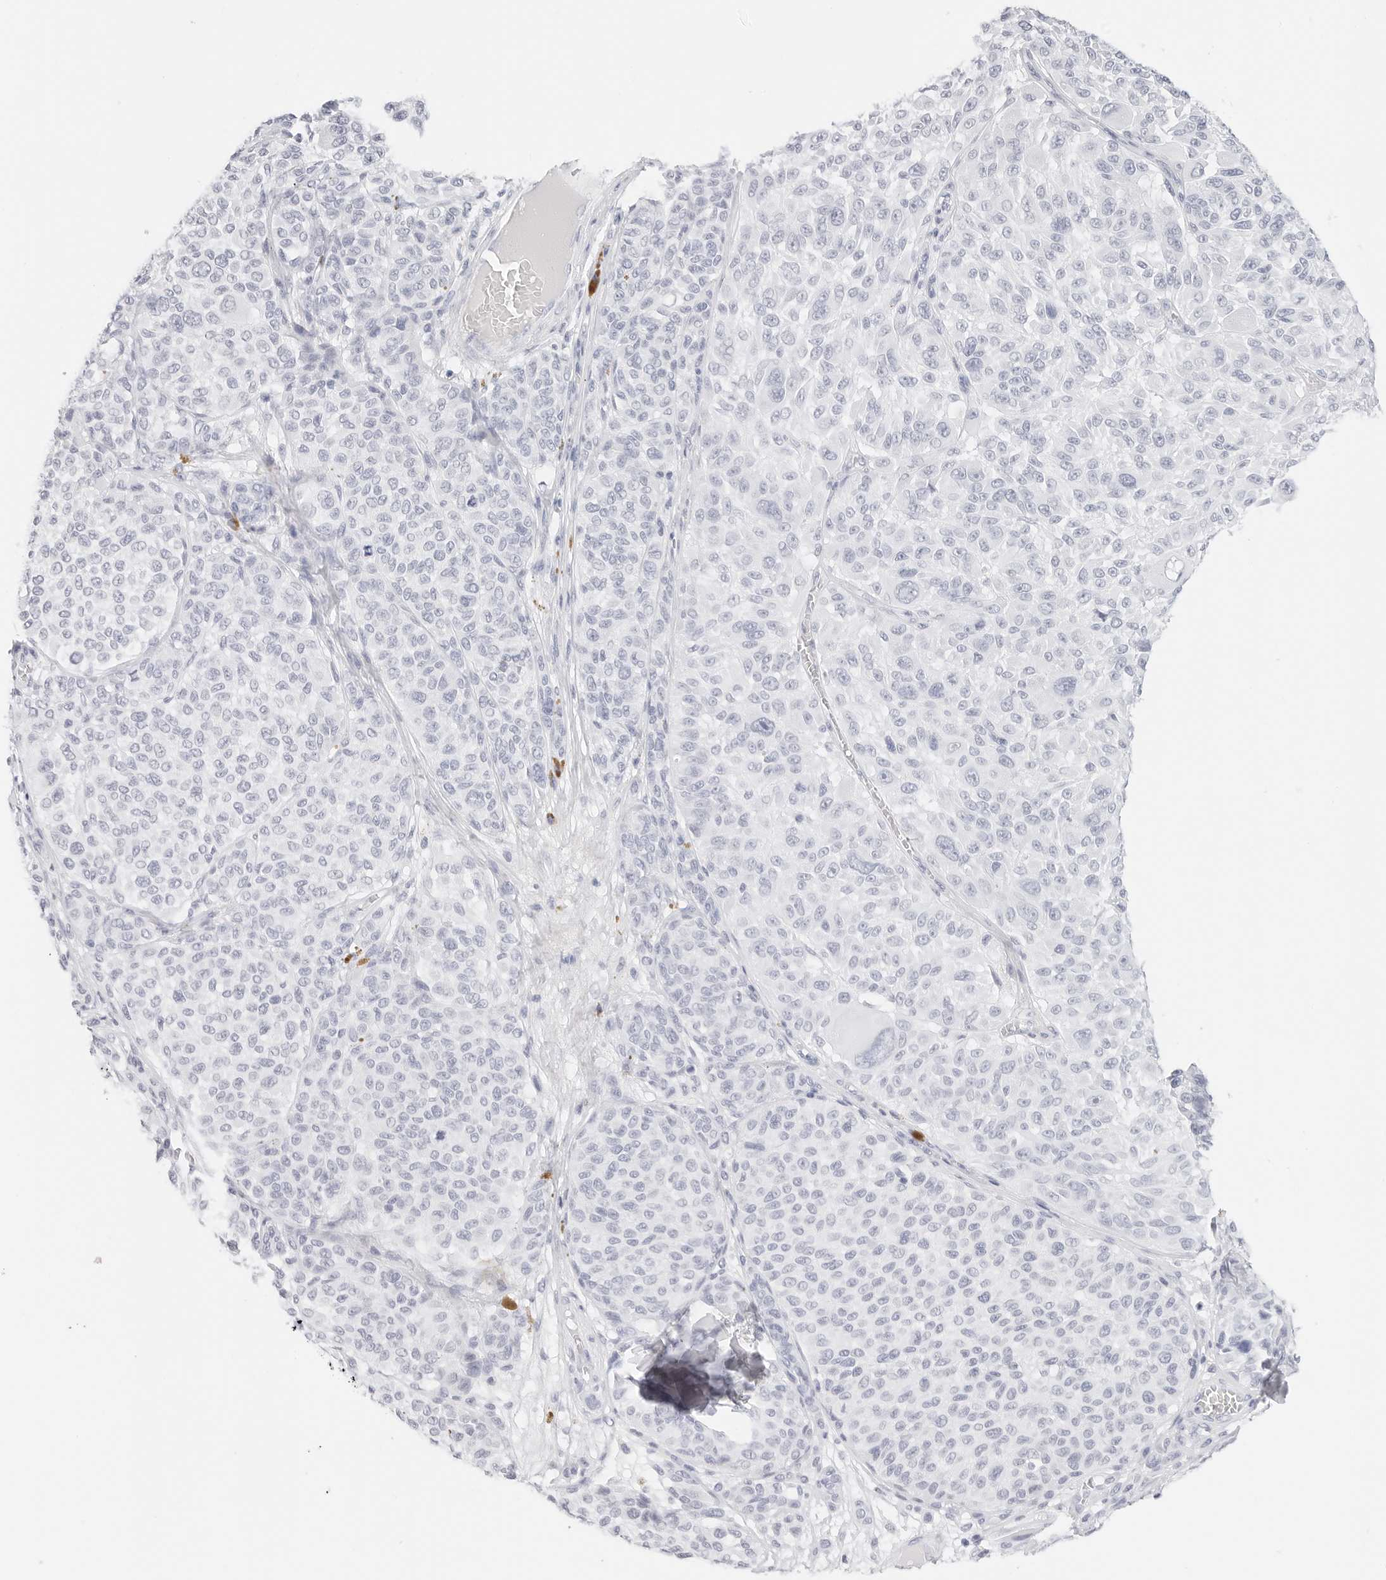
{"staining": {"intensity": "negative", "quantity": "none", "location": "none"}, "tissue": "melanoma", "cell_type": "Tumor cells", "image_type": "cancer", "snomed": [{"axis": "morphology", "description": "Malignant melanoma, NOS"}, {"axis": "topography", "description": "Skin"}], "caption": "DAB immunohistochemical staining of malignant melanoma exhibits no significant positivity in tumor cells.", "gene": "TFF2", "patient": {"sex": "male", "age": 83}}